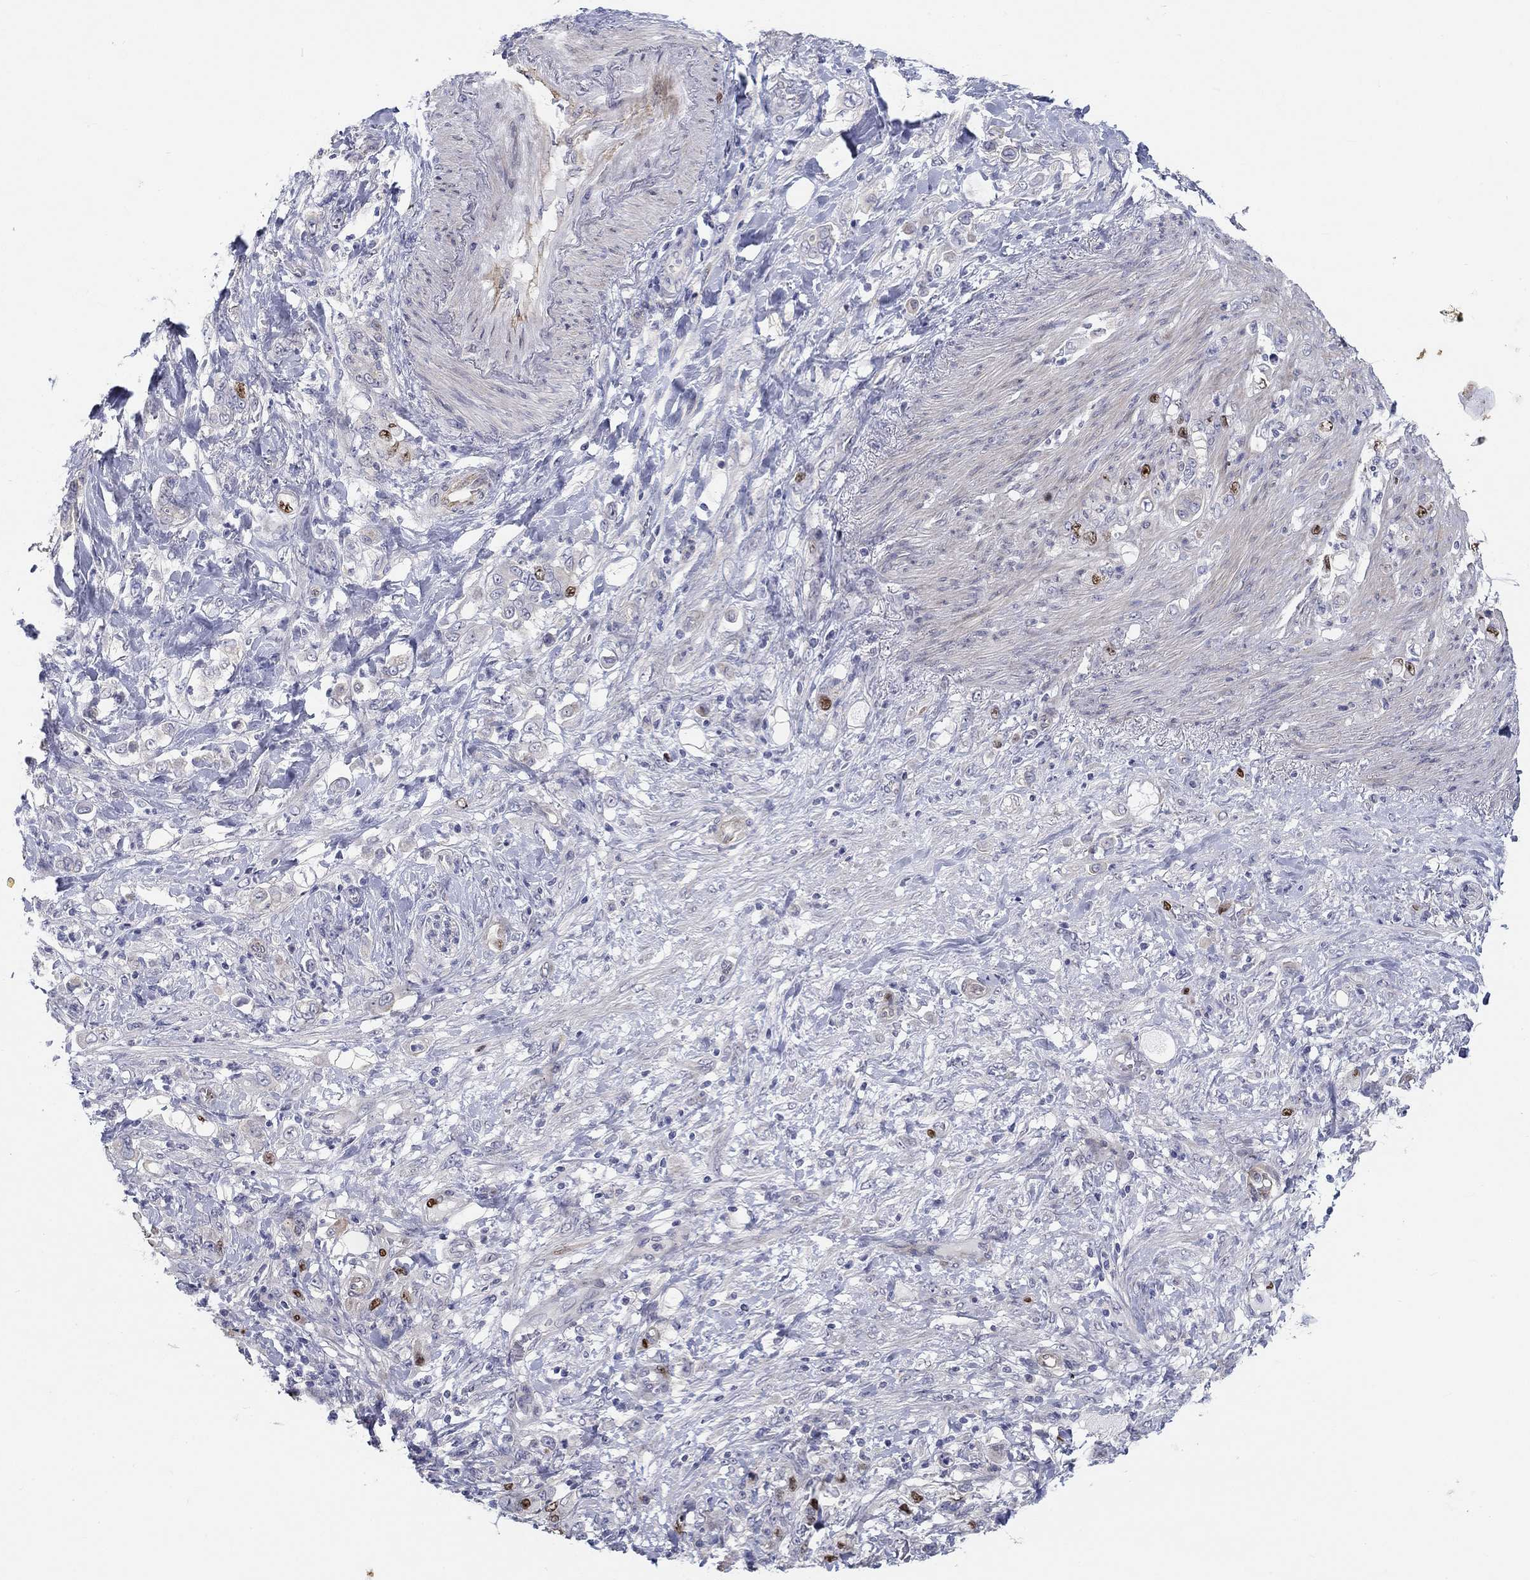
{"staining": {"intensity": "strong", "quantity": "<25%", "location": "nuclear"}, "tissue": "stomach cancer", "cell_type": "Tumor cells", "image_type": "cancer", "snomed": [{"axis": "morphology", "description": "Adenocarcinoma, NOS"}, {"axis": "topography", "description": "Stomach"}], "caption": "Protein staining of adenocarcinoma (stomach) tissue displays strong nuclear expression in about <25% of tumor cells.", "gene": "PRC1", "patient": {"sex": "female", "age": 79}}